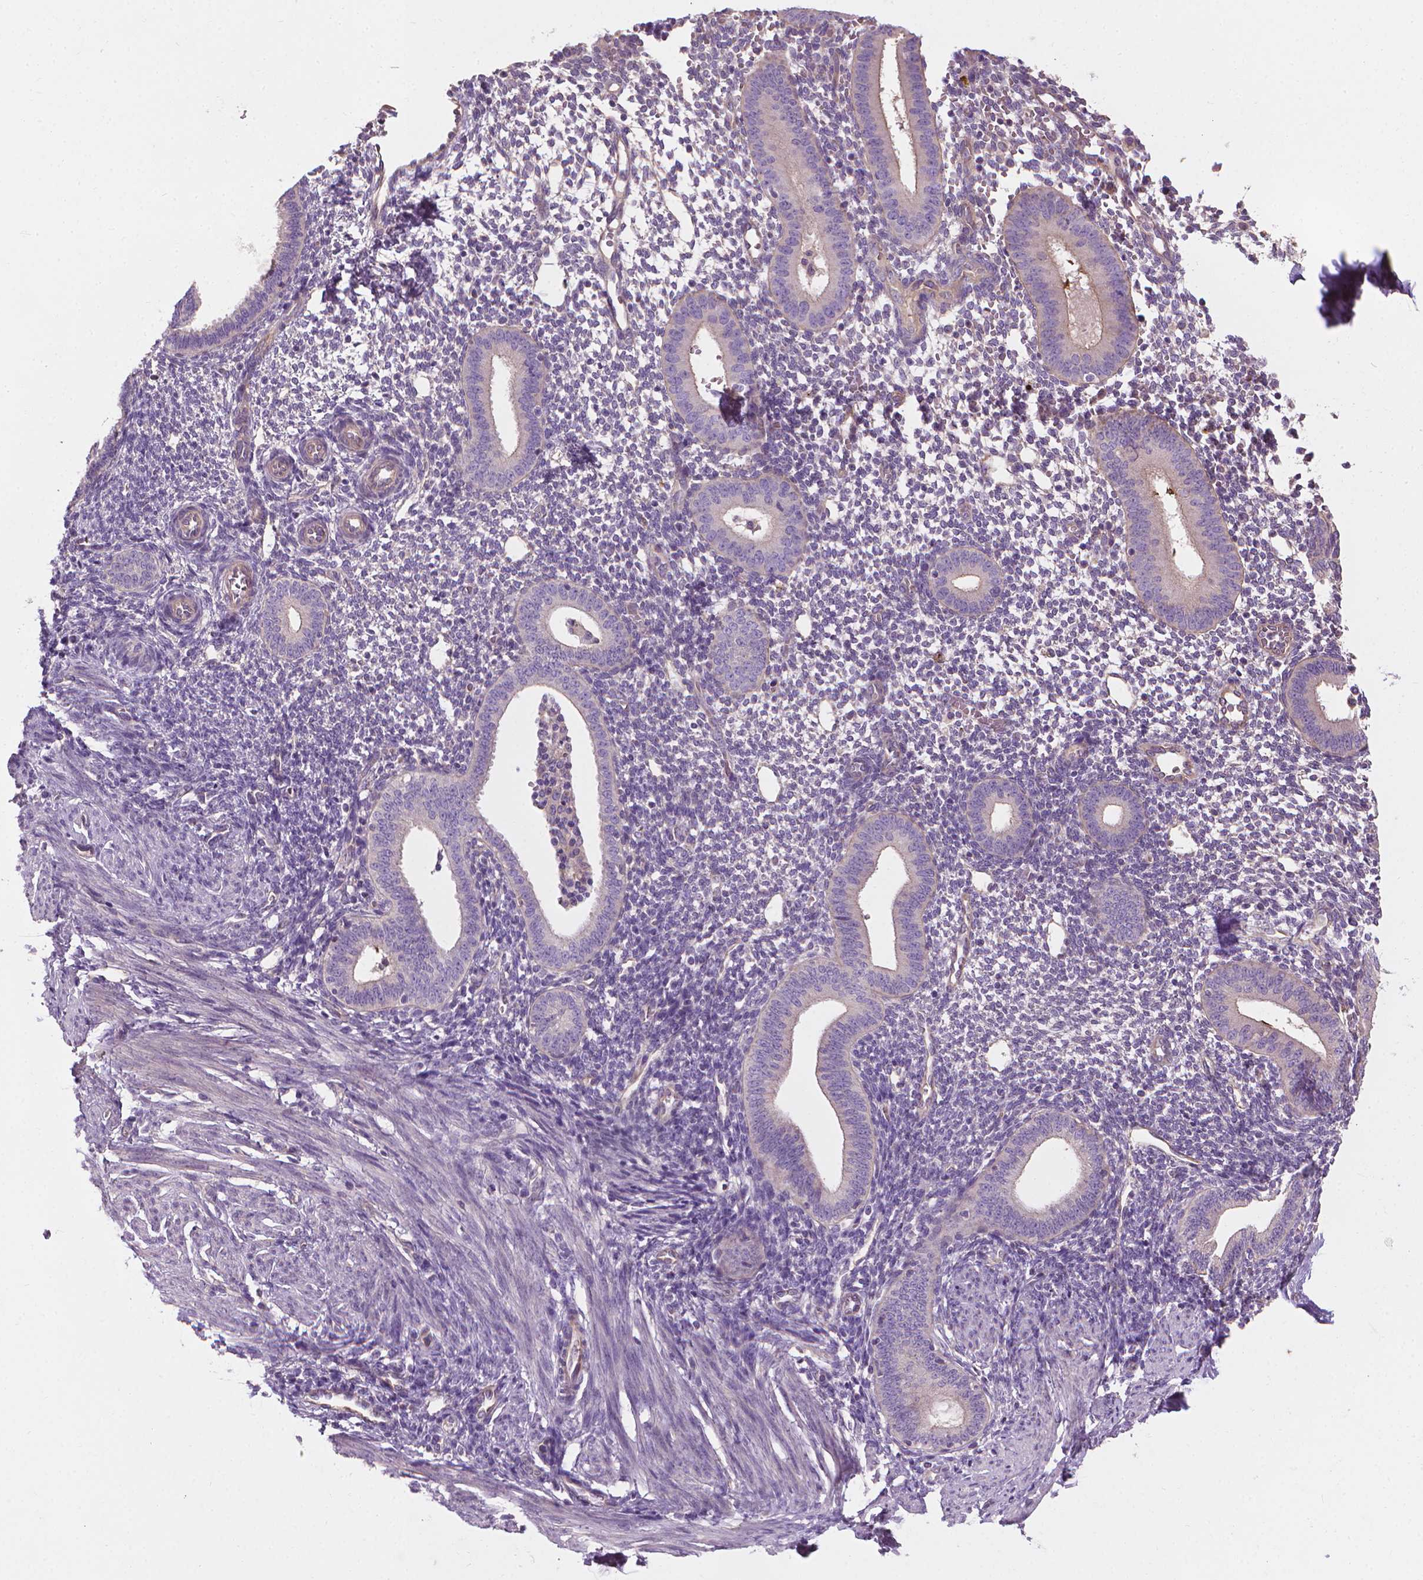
{"staining": {"intensity": "negative", "quantity": "none", "location": "none"}, "tissue": "endometrium", "cell_type": "Cells in endometrial stroma", "image_type": "normal", "snomed": [{"axis": "morphology", "description": "Normal tissue, NOS"}, {"axis": "topography", "description": "Endometrium"}], "caption": "An immunohistochemistry micrograph of benign endometrium is shown. There is no staining in cells in endometrial stroma of endometrium.", "gene": "RIIAD1", "patient": {"sex": "female", "age": 40}}